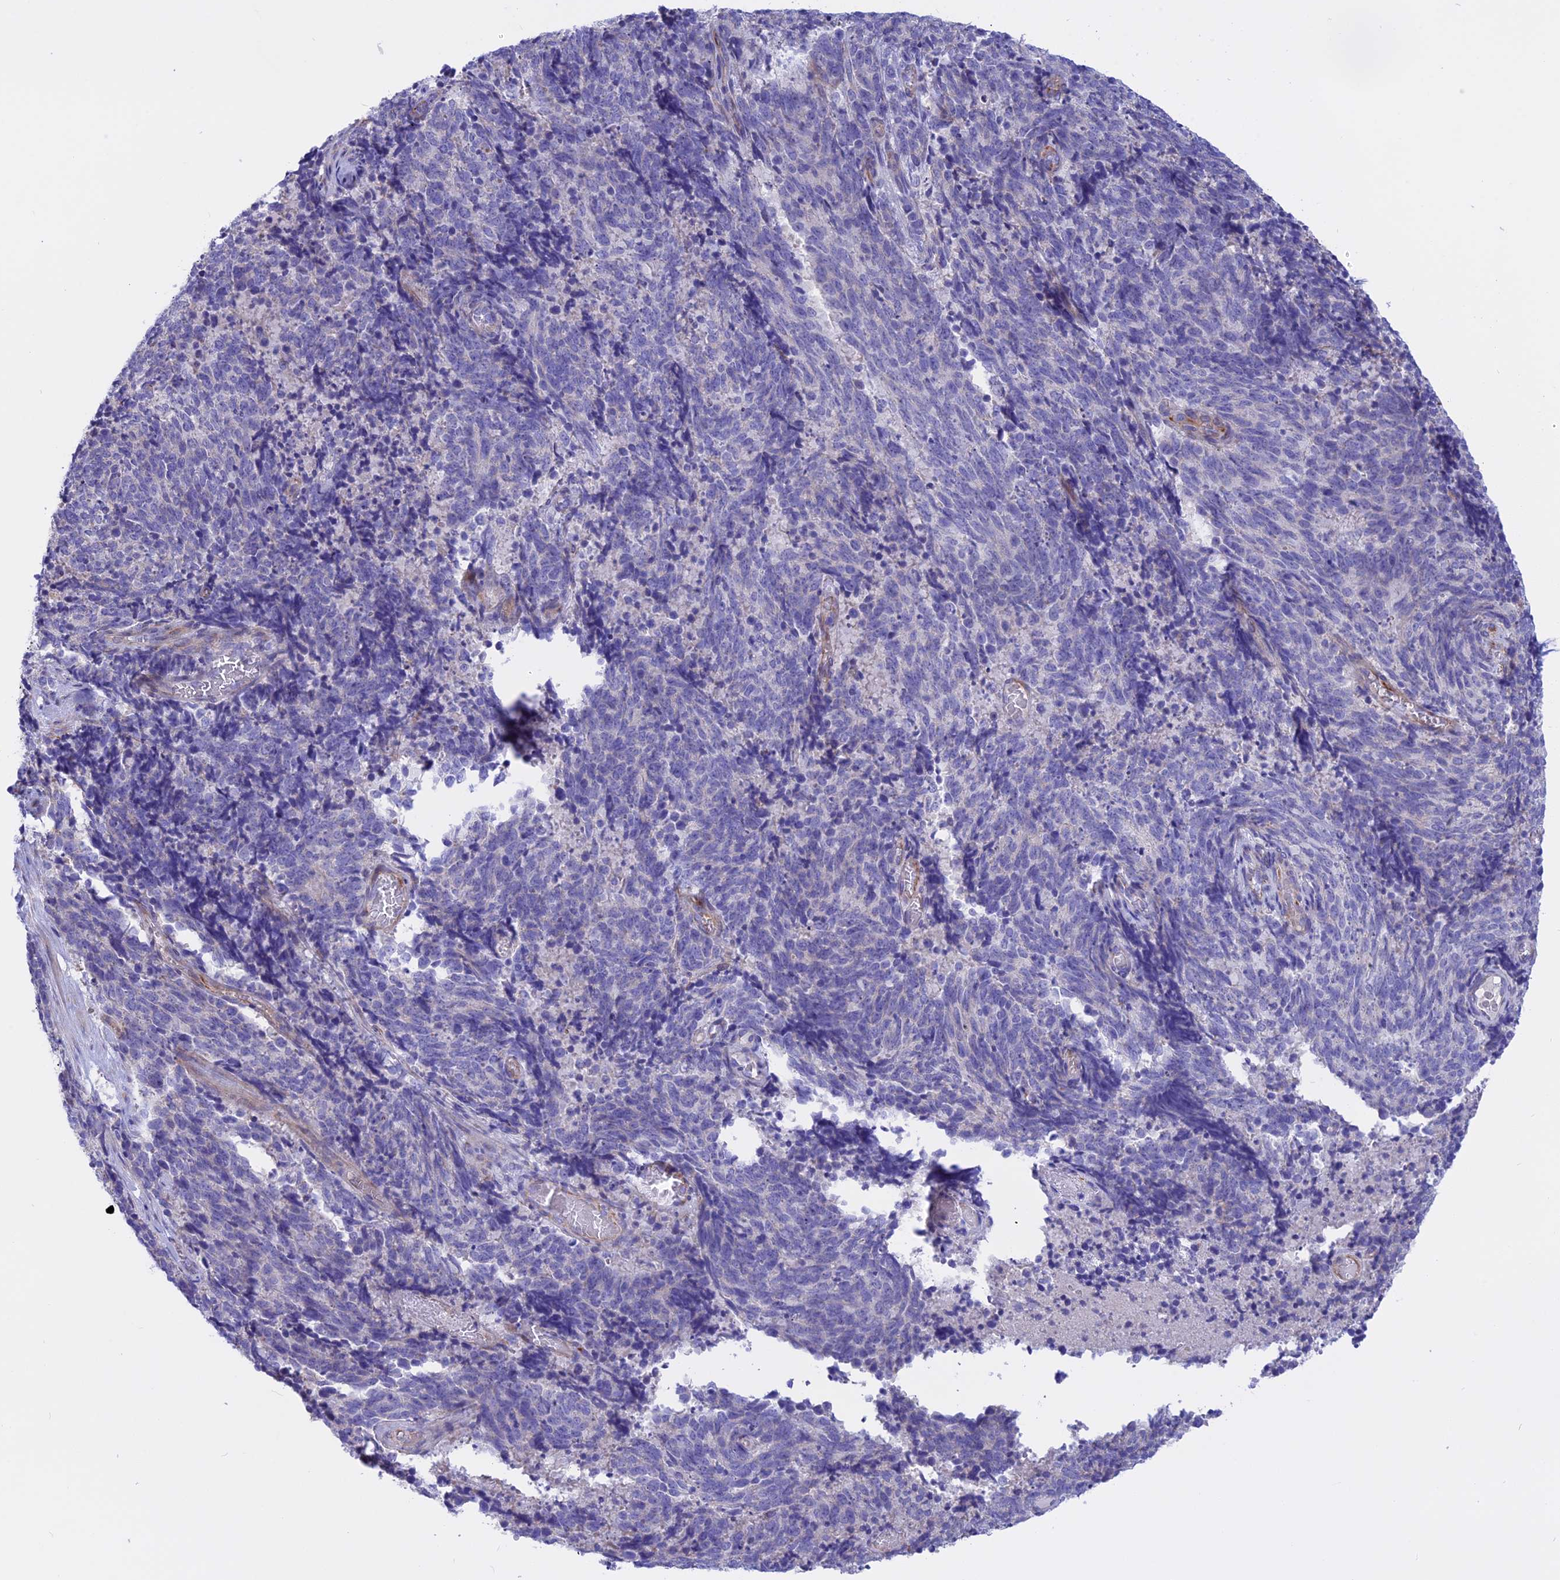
{"staining": {"intensity": "negative", "quantity": "none", "location": "none"}, "tissue": "cervical cancer", "cell_type": "Tumor cells", "image_type": "cancer", "snomed": [{"axis": "morphology", "description": "Squamous cell carcinoma, NOS"}, {"axis": "topography", "description": "Cervix"}], "caption": "Tumor cells are negative for protein expression in human cervical cancer (squamous cell carcinoma).", "gene": "TMEM138", "patient": {"sex": "female", "age": 29}}